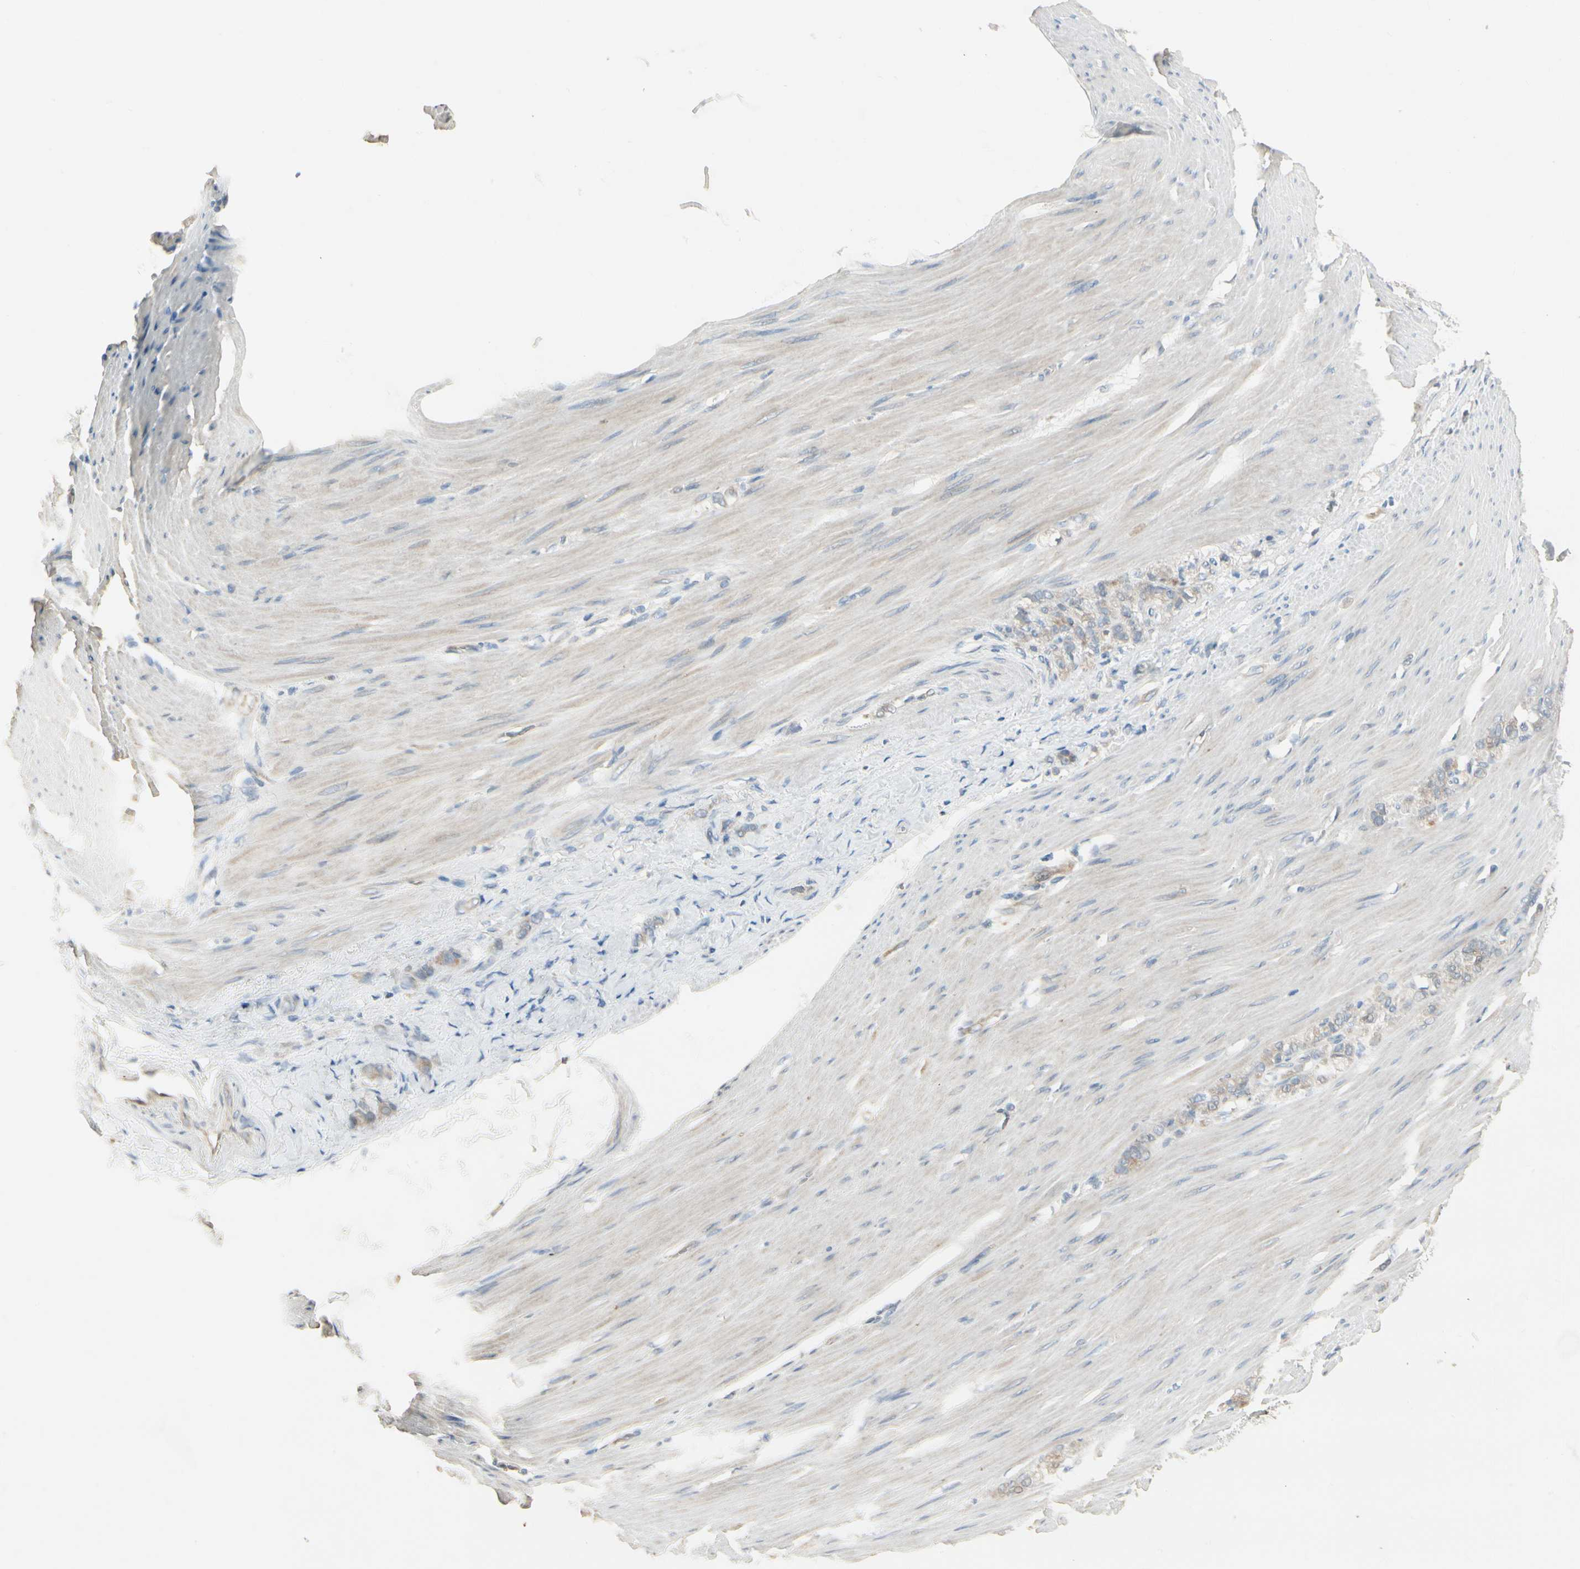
{"staining": {"intensity": "moderate", "quantity": ">75%", "location": "cytoplasmic/membranous"}, "tissue": "stomach cancer", "cell_type": "Tumor cells", "image_type": "cancer", "snomed": [{"axis": "morphology", "description": "Adenocarcinoma, NOS"}, {"axis": "topography", "description": "Stomach"}], "caption": "Adenocarcinoma (stomach) stained with a protein marker exhibits moderate staining in tumor cells.", "gene": "SPINK4", "patient": {"sex": "male", "age": 82}}